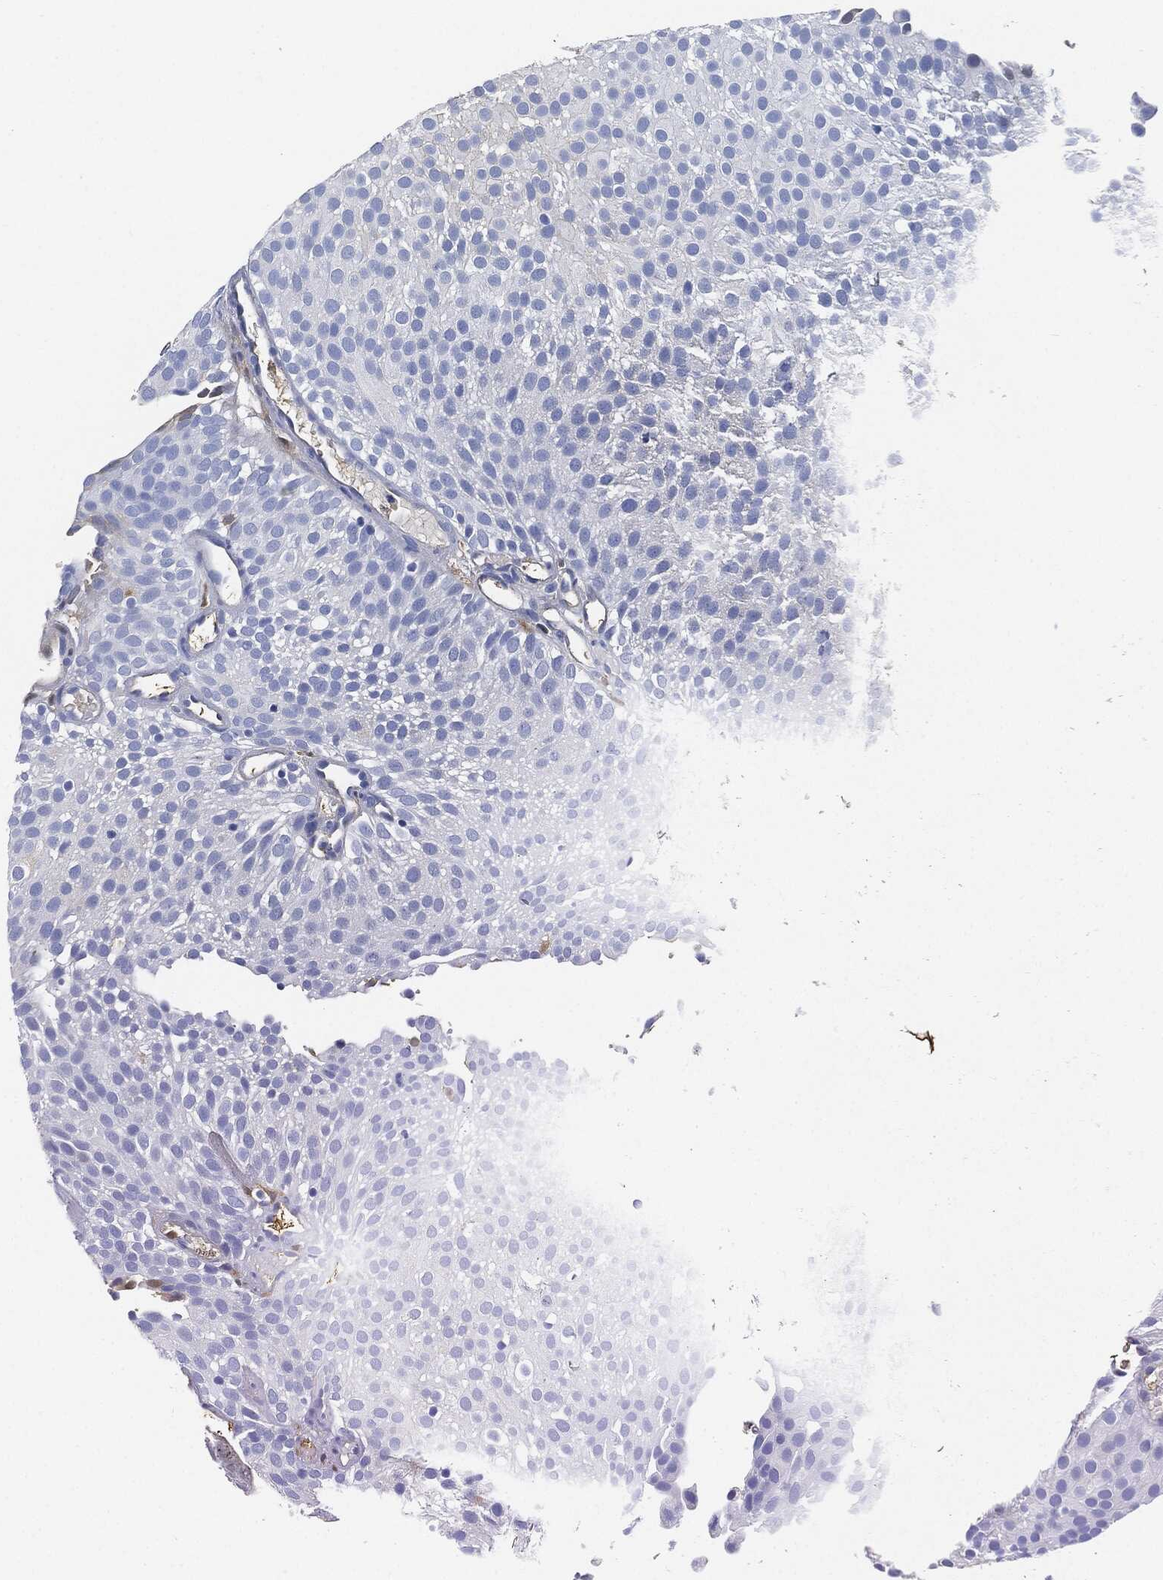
{"staining": {"intensity": "negative", "quantity": "none", "location": "none"}, "tissue": "urothelial cancer", "cell_type": "Tumor cells", "image_type": "cancer", "snomed": [{"axis": "morphology", "description": "Urothelial carcinoma, Low grade"}, {"axis": "topography", "description": "Urinary bladder"}], "caption": "Immunohistochemical staining of low-grade urothelial carcinoma displays no significant expression in tumor cells. (DAB IHC, high magnification).", "gene": "IGLV6-57", "patient": {"sex": "male", "age": 78}}